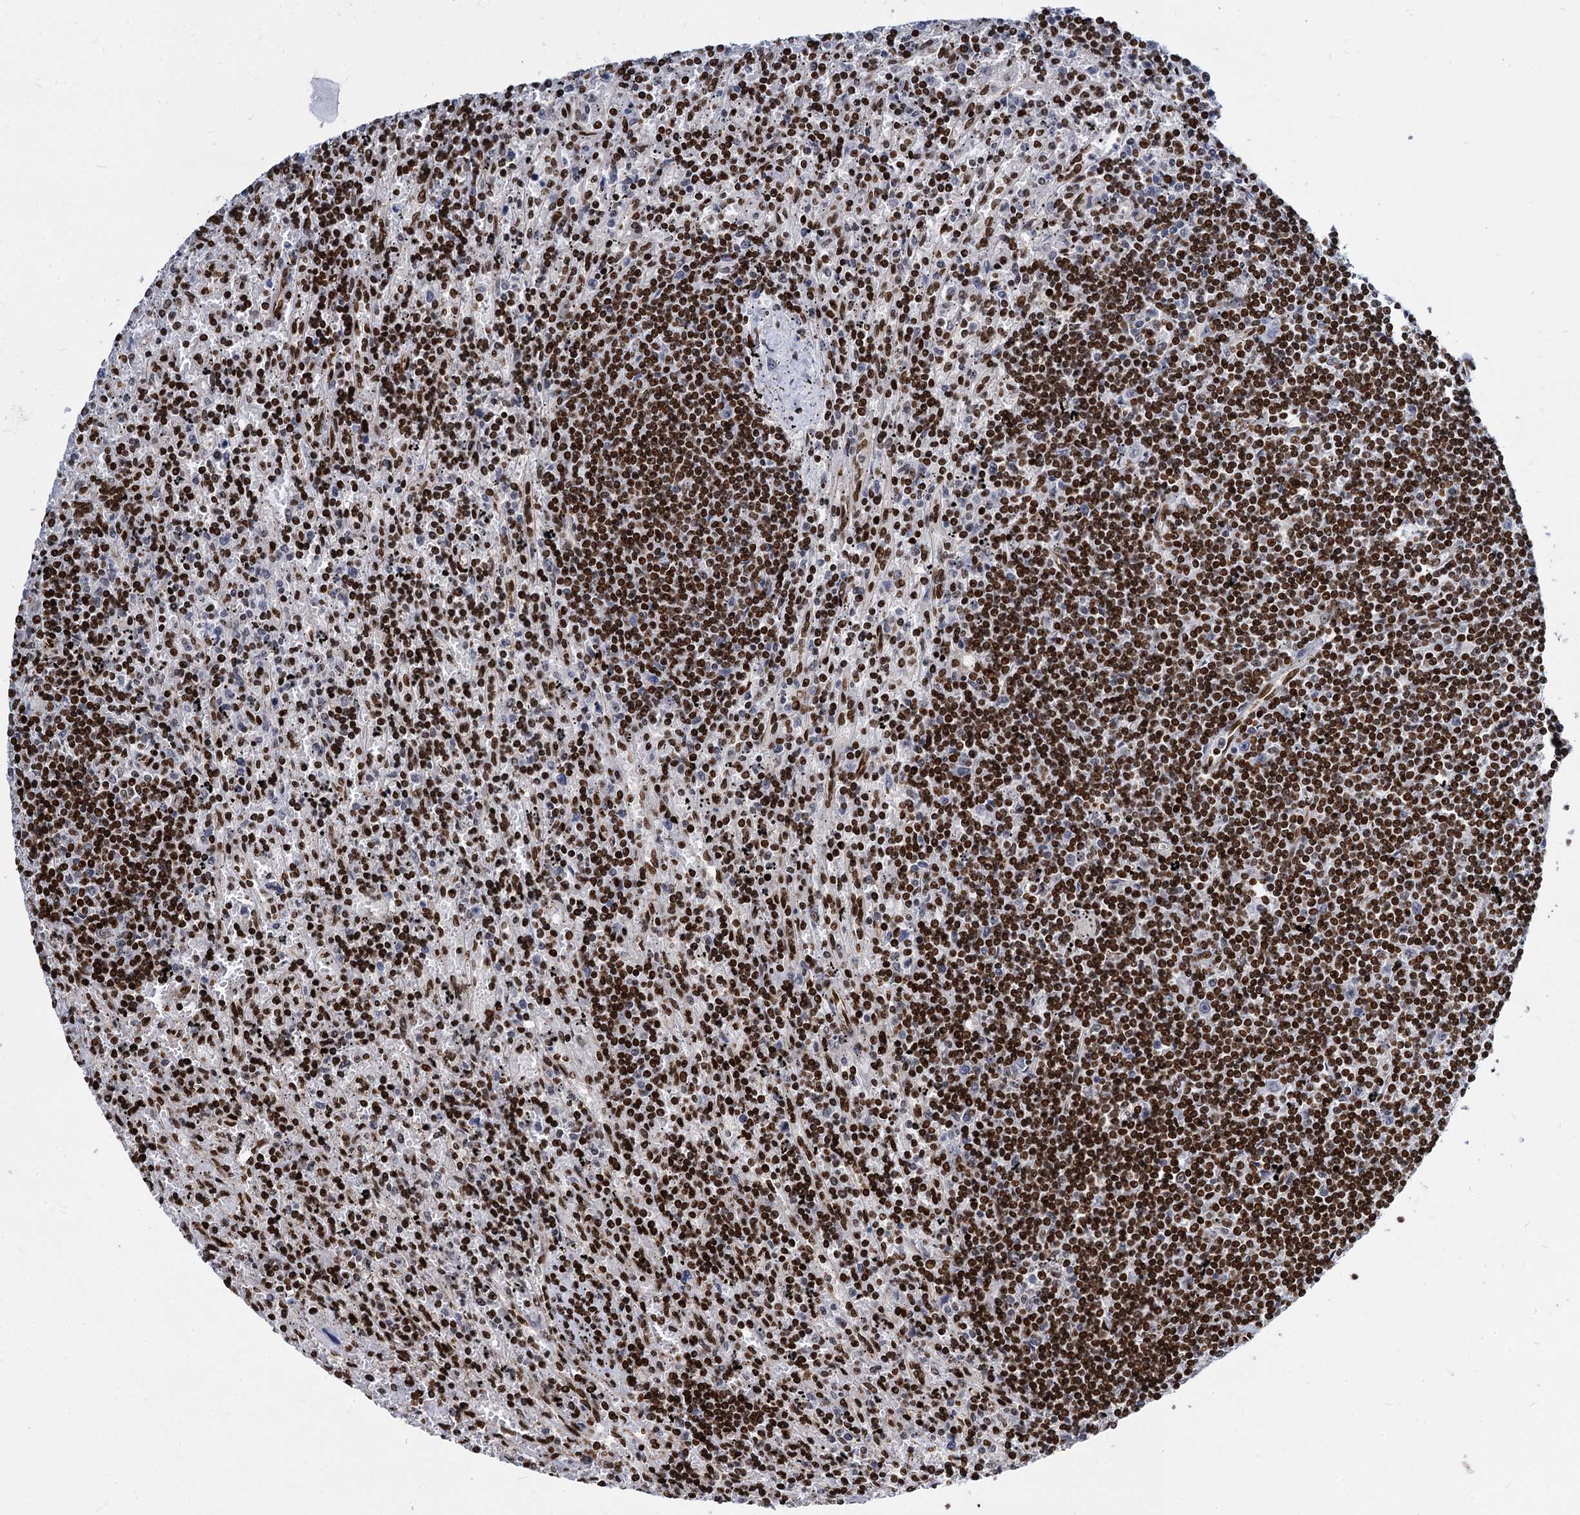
{"staining": {"intensity": "strong", "quantity": ">75%", "location": "nuclear"}, "tissue": "lymphoma", "cell_type": "Tumor cells", "image_type": "cancer", "snomed": [{"axis": "morphology", "description": "Malignant lymphoma, non-Hodgkin's type, Low grade"}, {"axis": "topography", "description": "Spleen"}], "caption": "Lymphoma stained with DAB (3,3'-diaminobenzidine) IHC displays high levels of strong nuclear expression in about >75% of tumor cells.", "gene": "MECP2", "patient": {"sex": "male", "age": 76}}